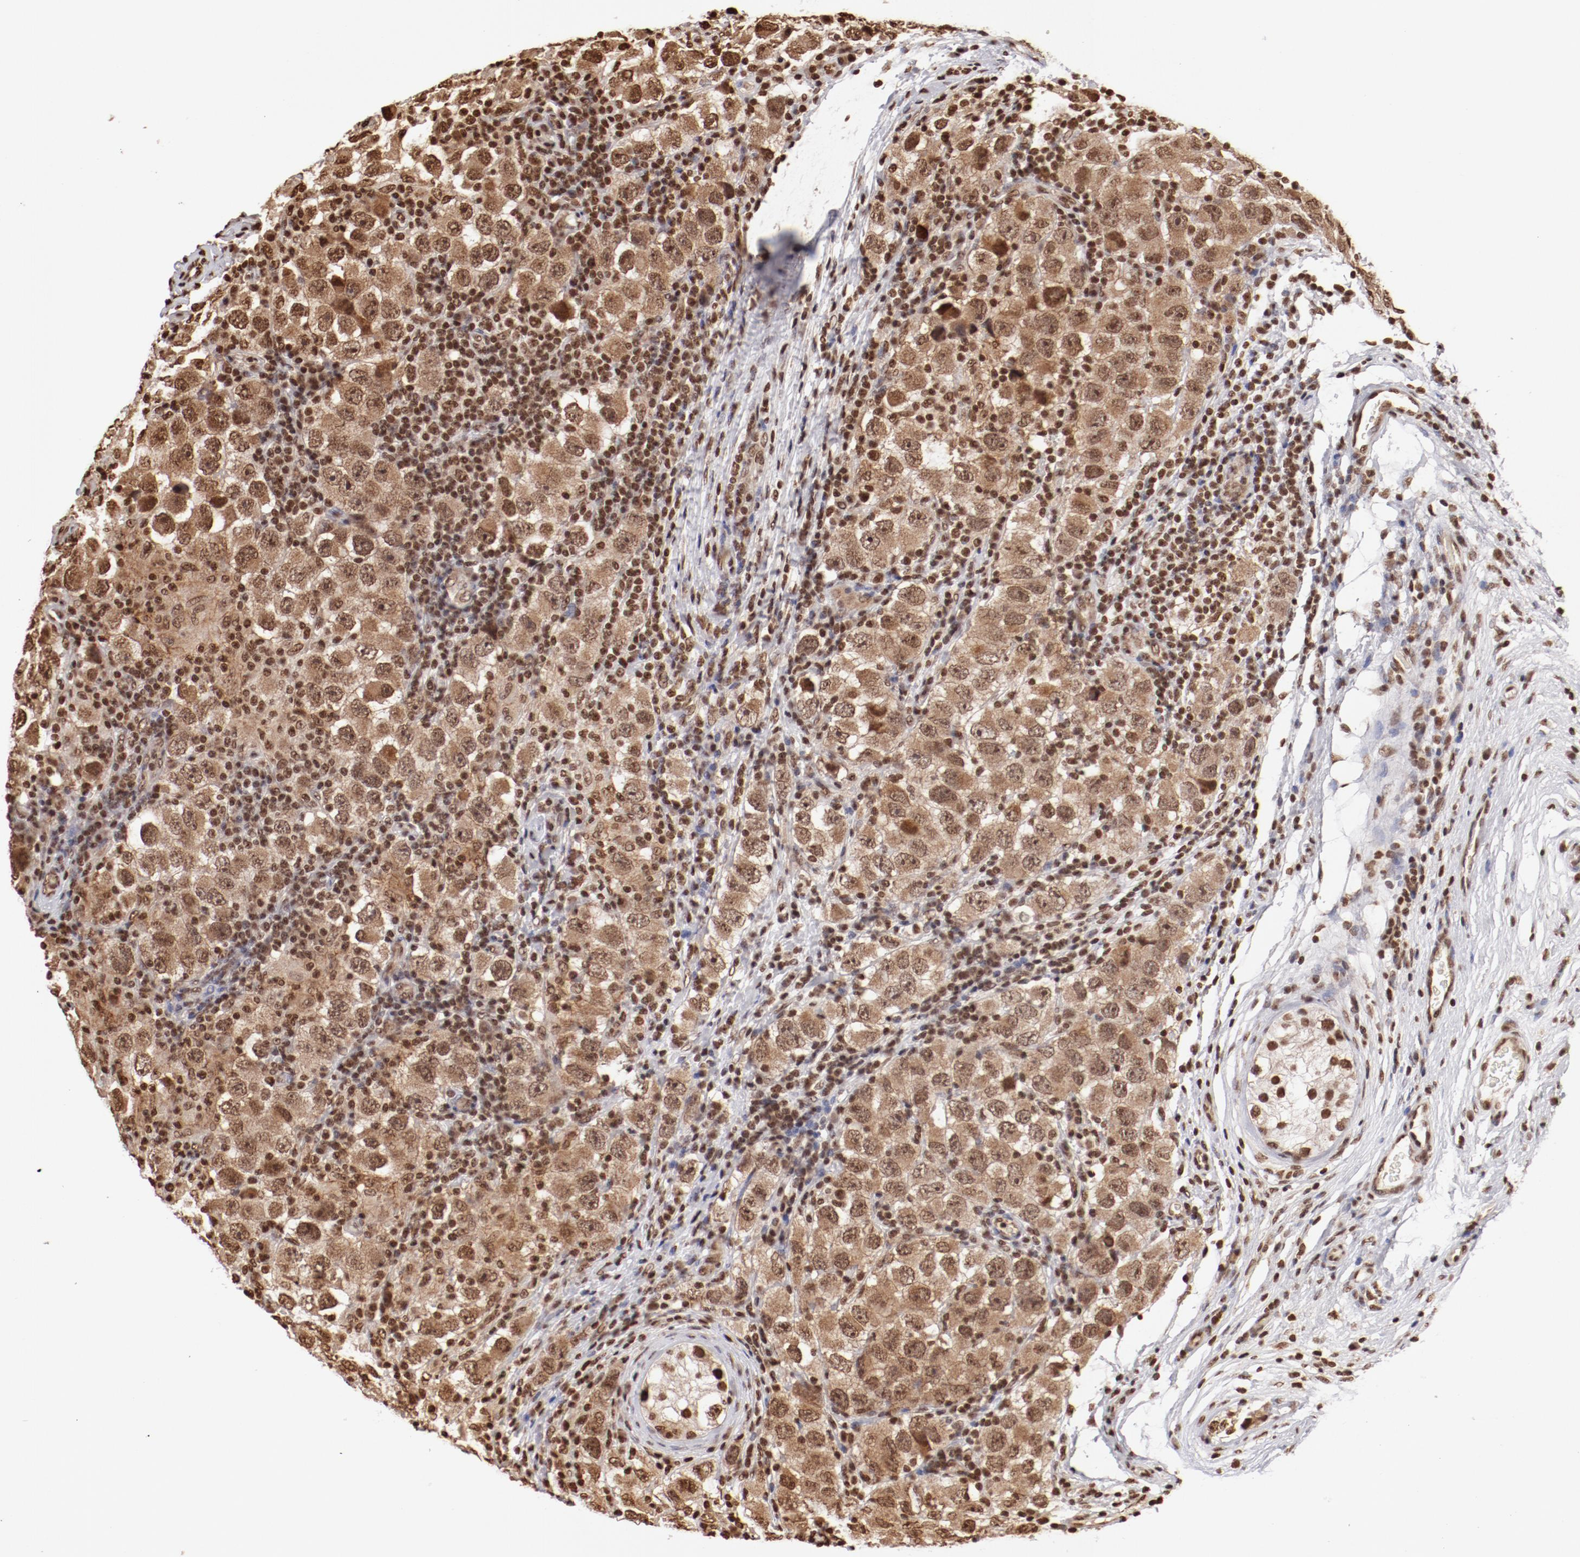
{"staining": {"intensity": "moderate", "quantity": ">75%", "location": "nuclear"}, "tissue": "testis cancer", "cell_type": "Tumor cells", "image_type": "cancer", "snomed": [{"axis": "morphology", "description": "Carcinoma, Embryonal, NOS"}, {"axis": "topography", "description": "Testis"}], "caption": "Testis cancer stained for a protein (brown) exhibits moderate nuclear positive staining in approximately >75% of tumor cells.", "gene": "ABL2", "patient": {"sex": "male", "age": 21}}